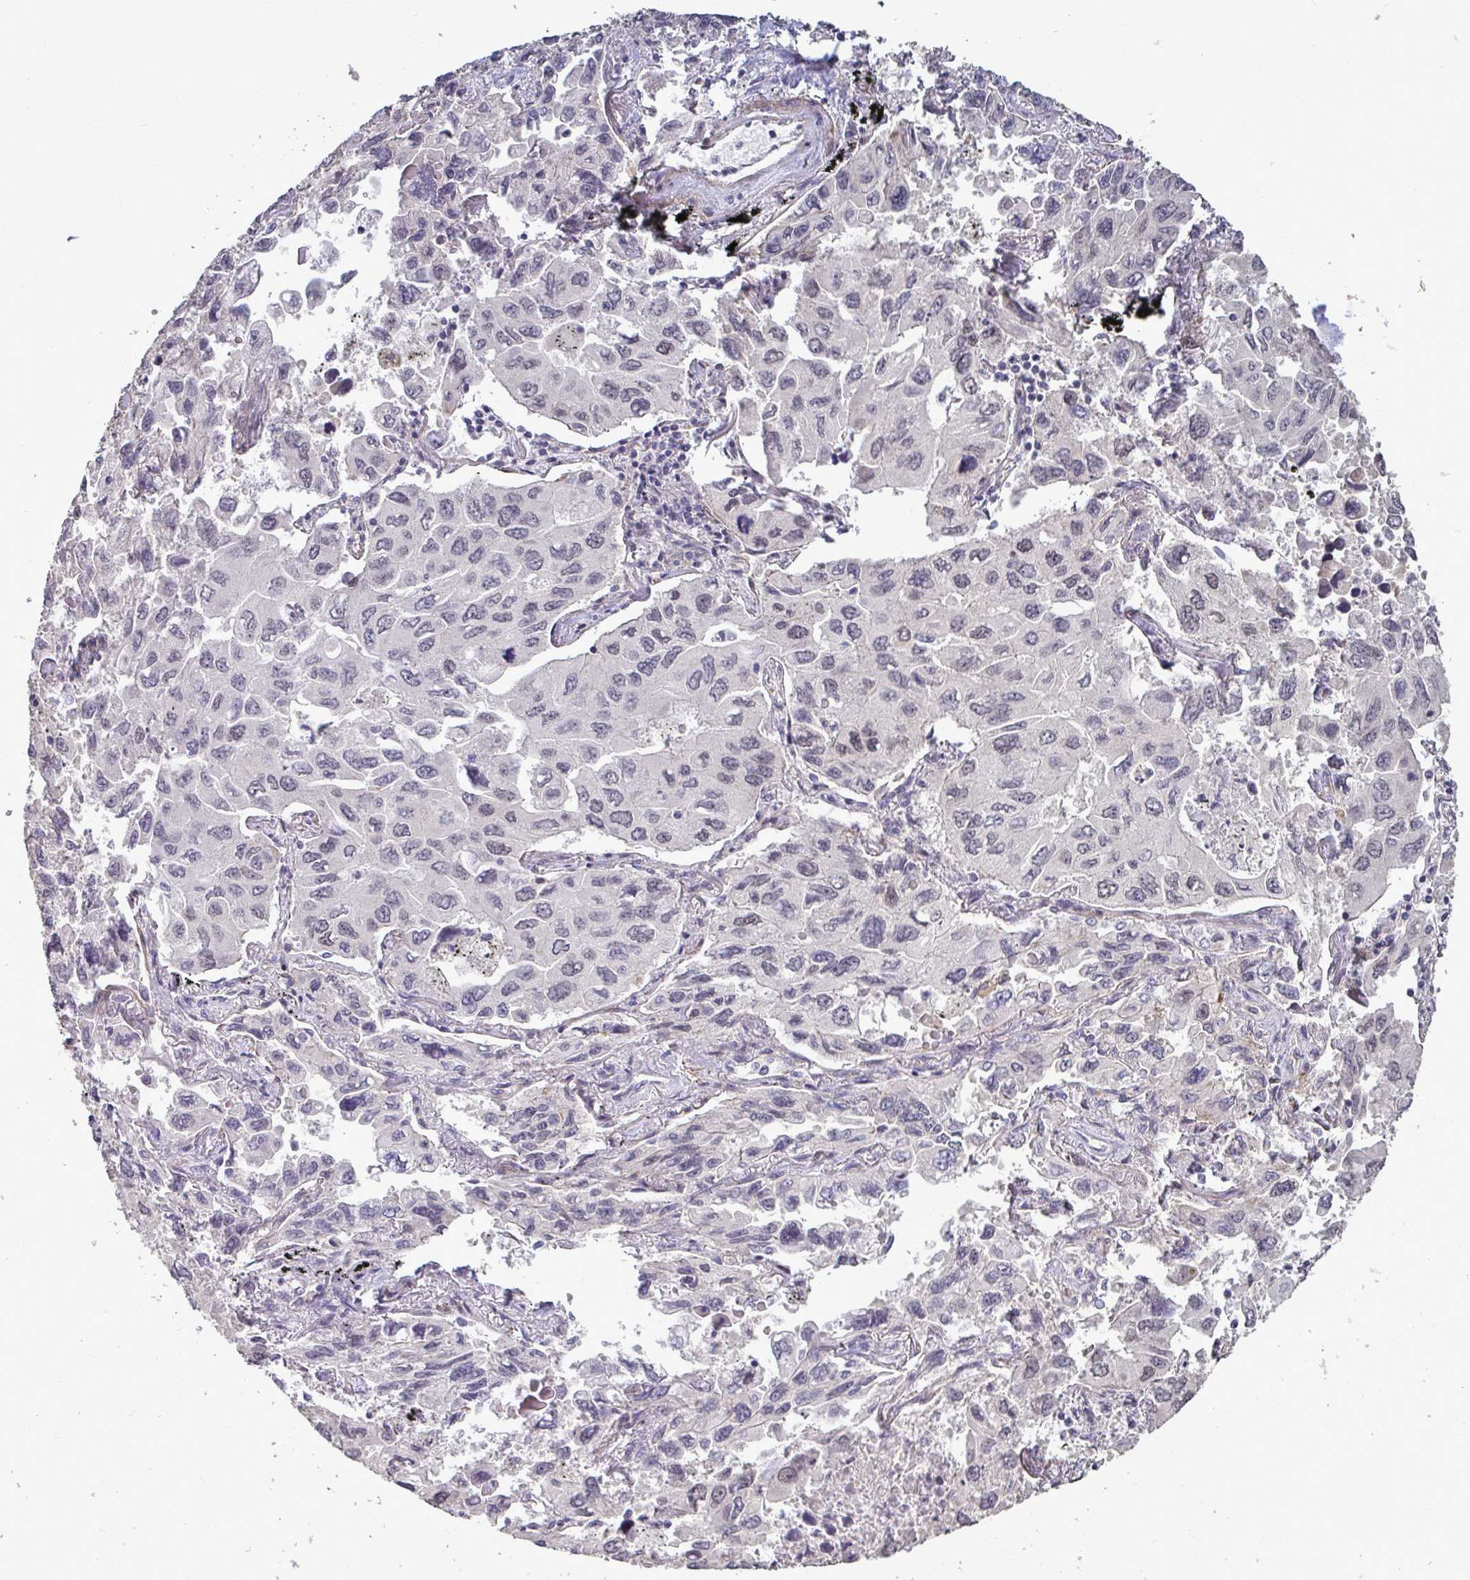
{"staining": {"intensity": "negative", "quantity": "none", "location": "none"}, "tissue": "lung cancer", "cell_type": "Tumor cells", "image_type": "cancer", "snomed": [{"axis": "morphology", "description": "Adenocarcinoma, NOS"}, {"axis": "topography", "description": "Lung"}], "caption": "Immunohistochemistry of human adenocarcinoma (lung) exhibits no staining in tumor cells.", "gene": "IPO5", "patient": {"sex": "male", "age": 64}}